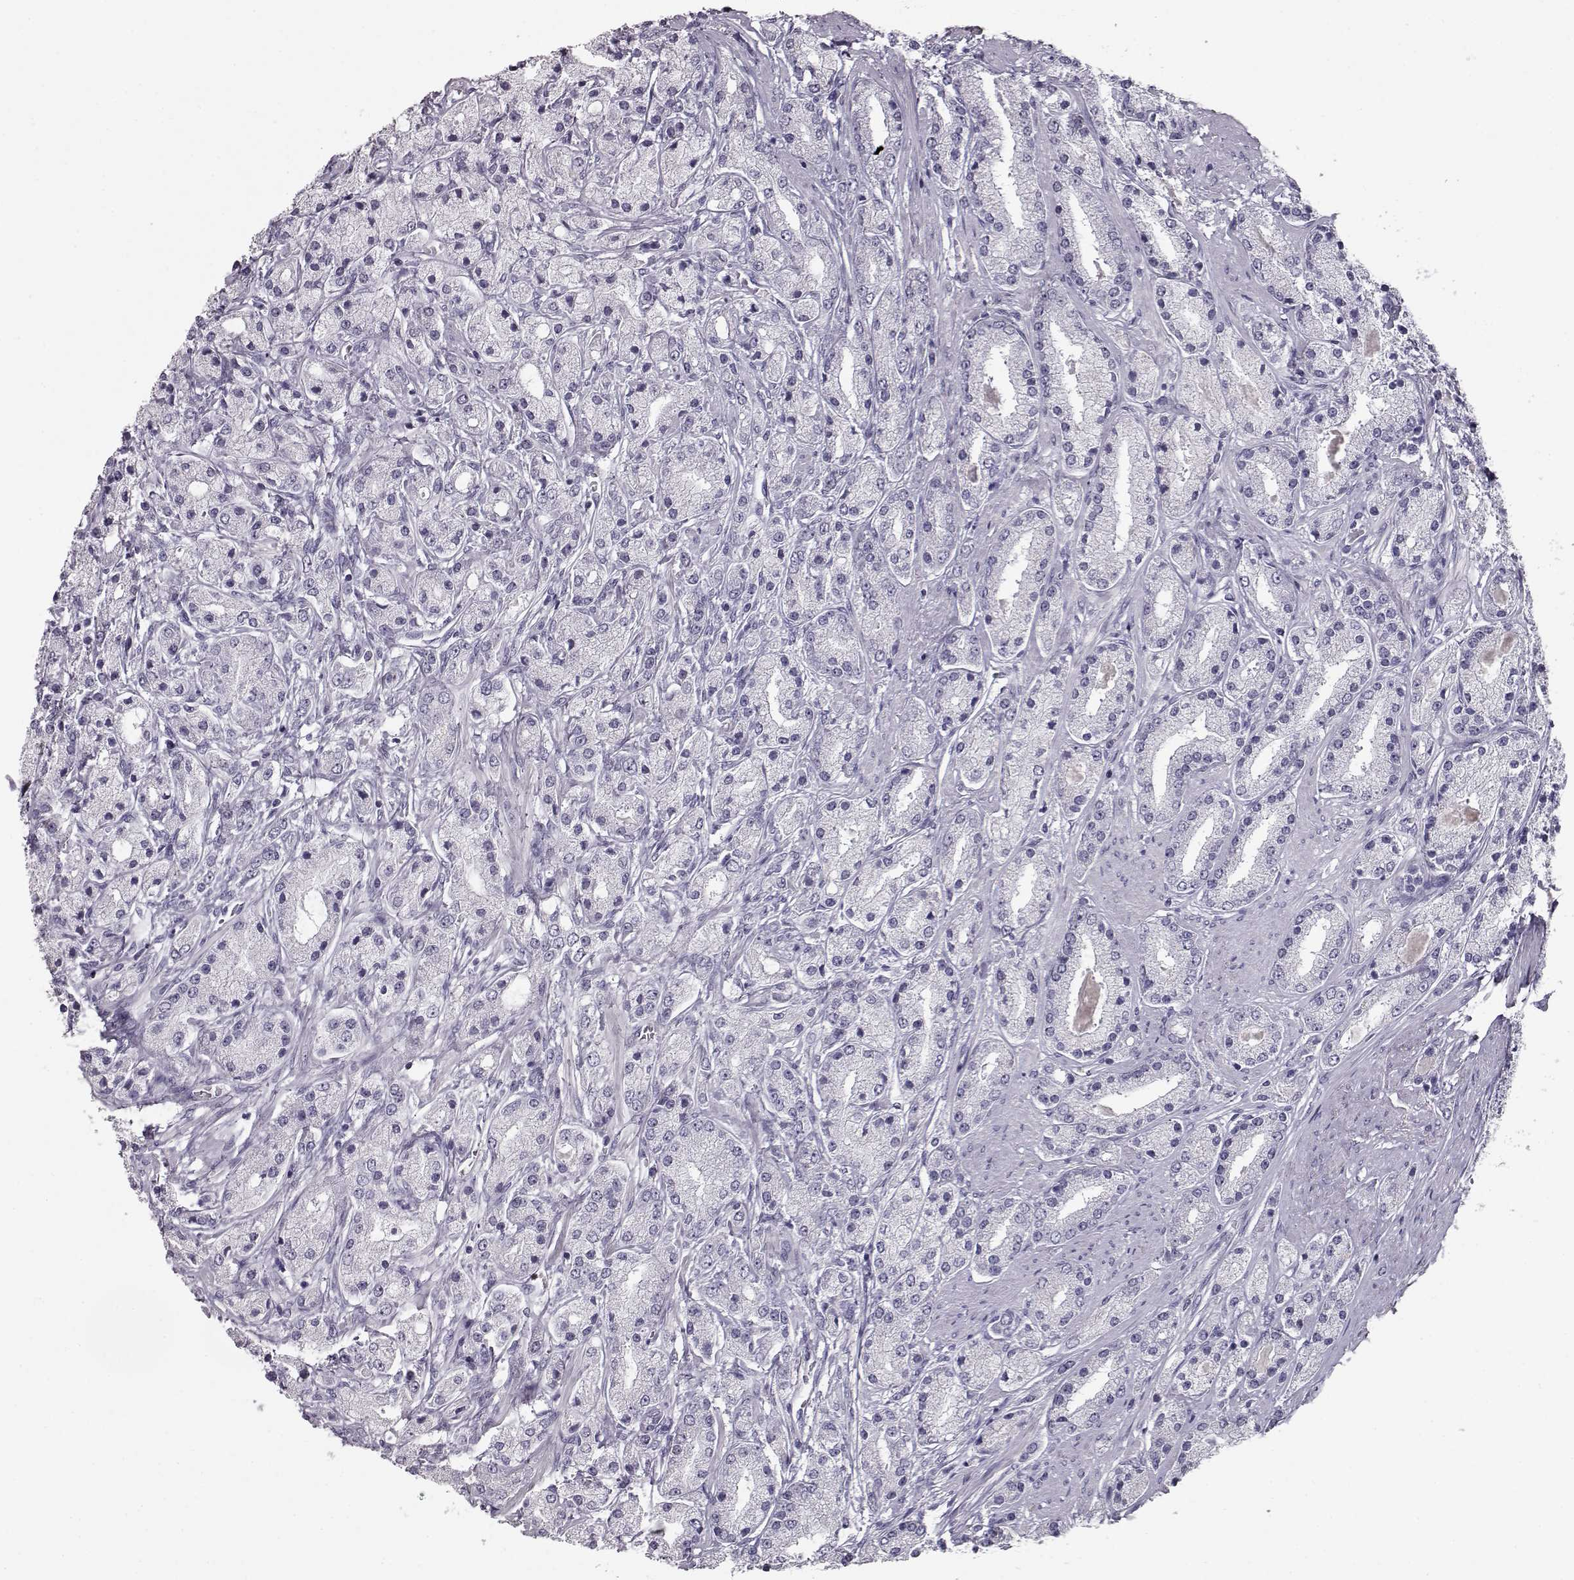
{"staining": {"intensity": "negative", "quantity": "none", "location": "none"}, "tissue": "prostate cancer", "cell_type": "Tumor cells", "image_type": "cancer", "snomed": [{"axis": "morphology", "description": "Adenocarcinoma, High grade"}, {"axis": "topography", "description": "Prostate"}], "caption": "Histopathology image shows no significant protein staining in tumor cells of prostate cancer.", "gene": "CCL19", "patient": {"sex": "male", "age": 67}}